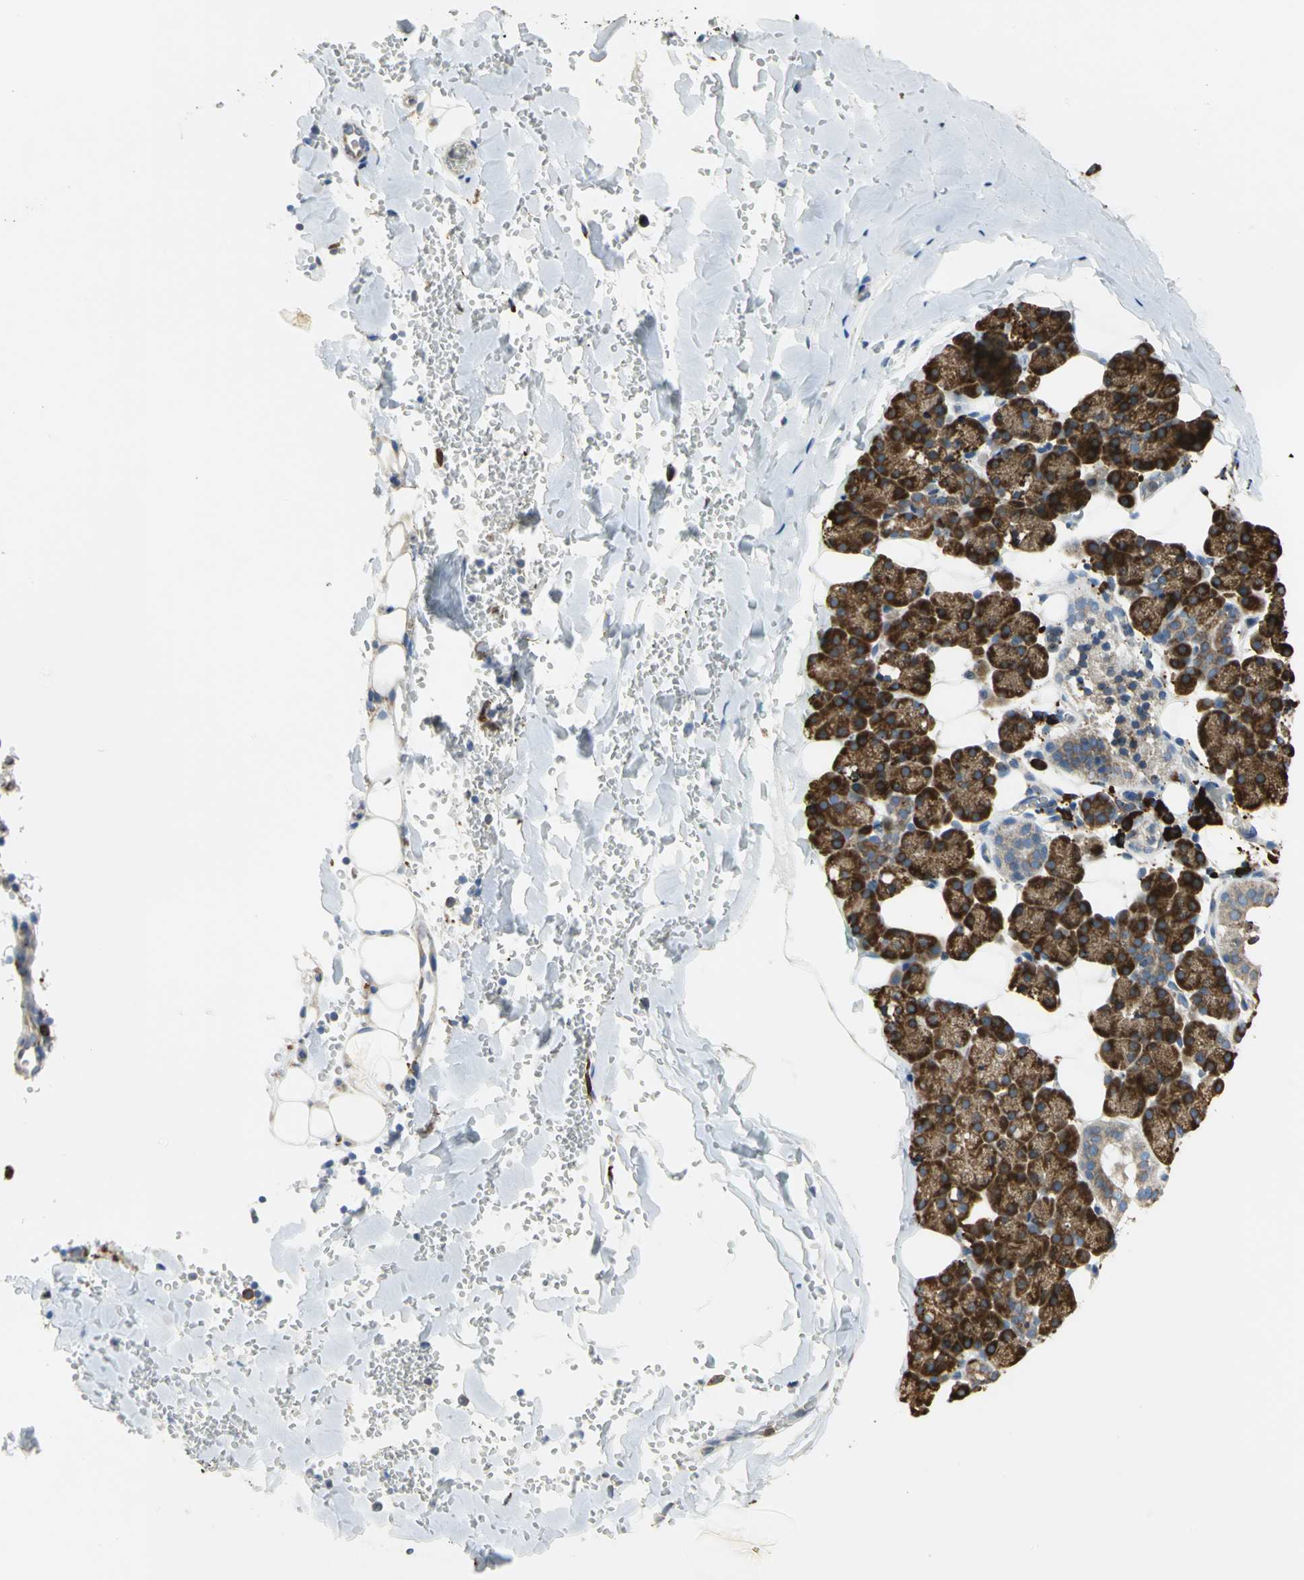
{"staining": {"intensity": "strong", "quantity": ">75%", "location": "cytoplasmic/membranous"}, "tissue": "salivary gland", "cell_type": "Glandular cells", "image_type": "normal", "snomed": [{"axis": "morphology", "description": "Normal tissue, NOS"}, {"axis": "topography", "description": "Lymph node"}, {"axis": "topography", "description": "Salivary gland"}], "caption": "Immunohistochemical staining of unremarkable human salivary gland exhibits strong cytoplasmic/membranous protein positivity in about >75% of glandular cells. (DAB (3,3'-diaminobenzidine) IHC, brown staining for protein, blue staining for nuclei).", "gene": "SDF2L1", "patient": {"sex": "male", "age": 8}}